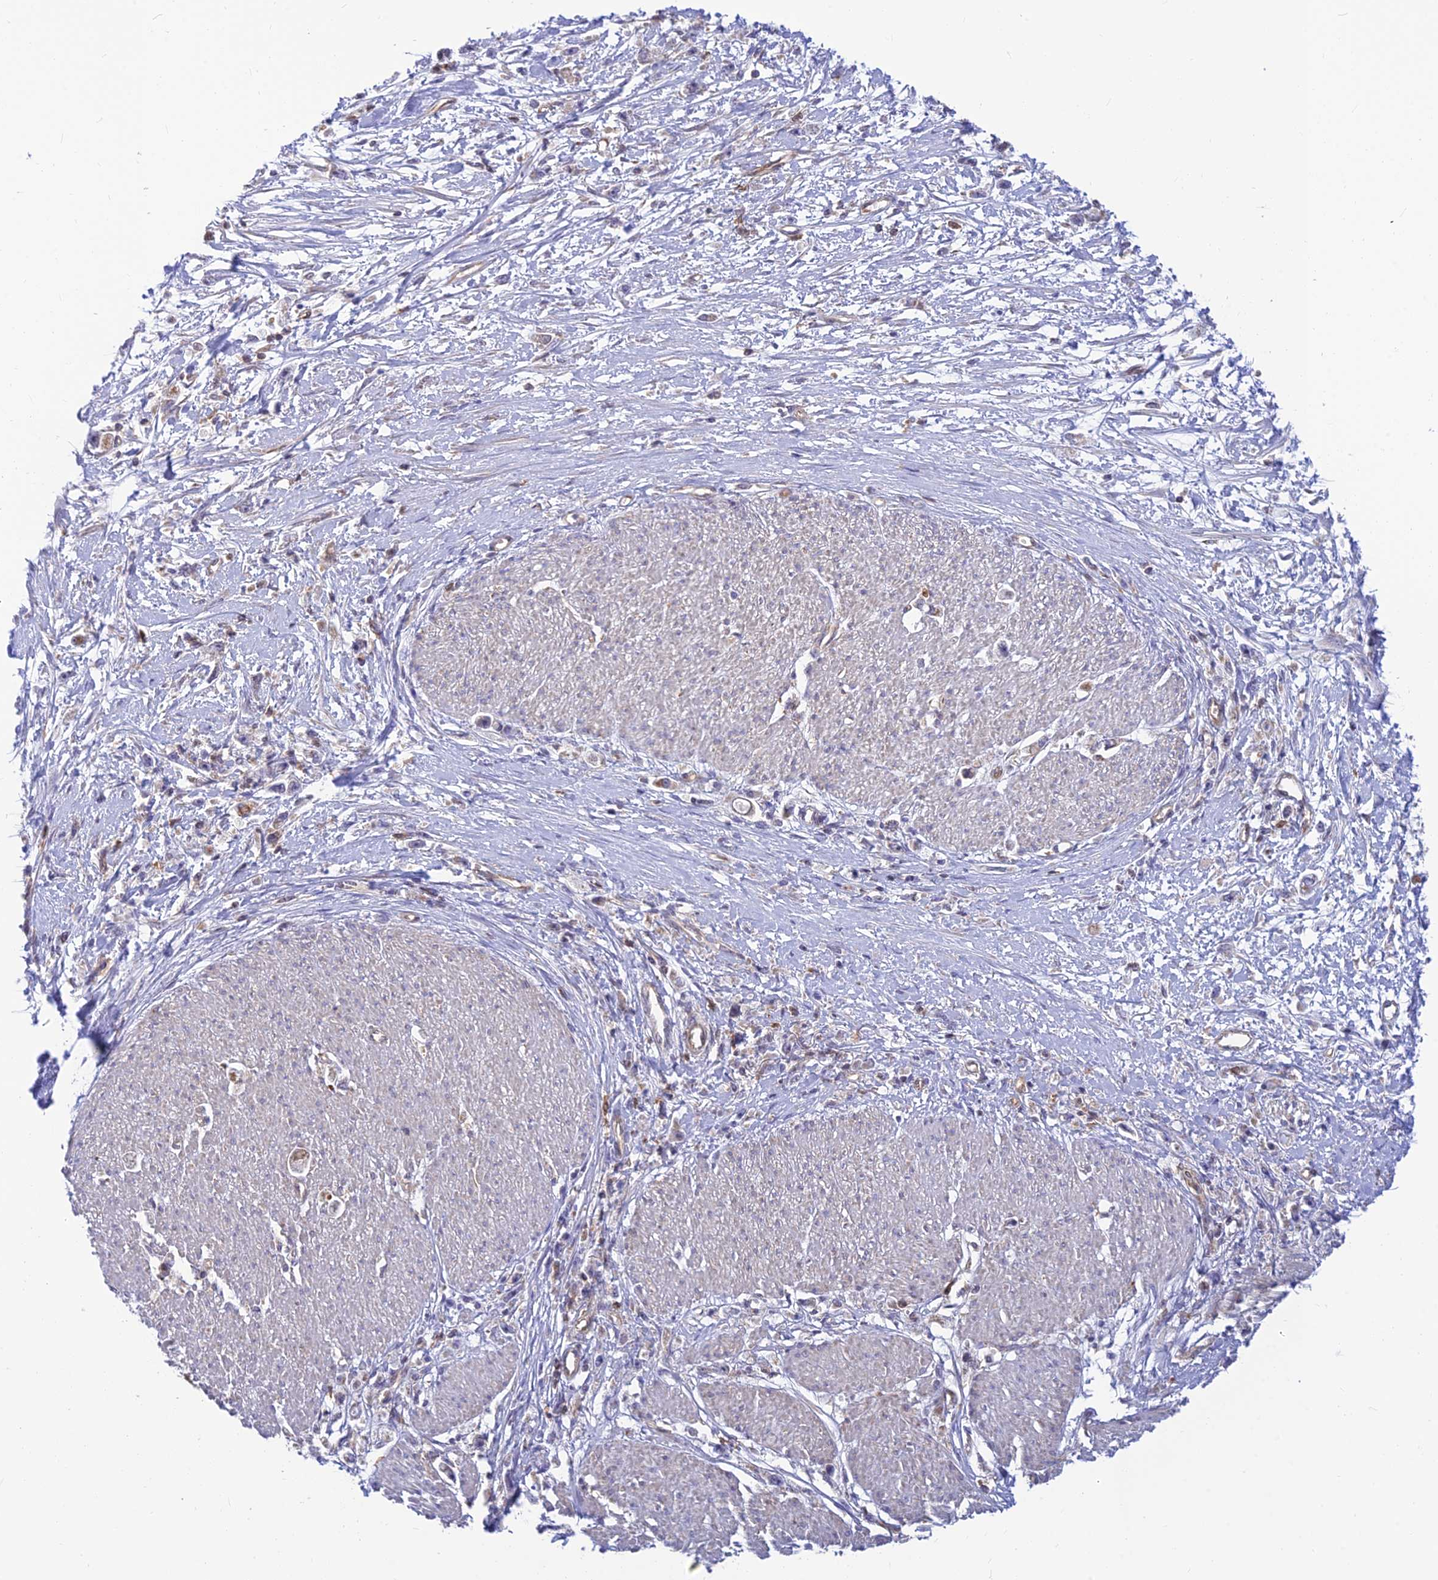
{"staining": {"intensity": "weak", "quantity": "<25%", "location": "cytoplasmic/membranous"}, "tissue": "stomach cancer", "cell_type": "Tumor cells", "image_type": "cancer", "snomed": [{"axis": "morphology", "description": "Adenocarcinoma, NOS"}, {"axis": "topography", "description": "Stomach"}], "caption": "Tumor cells show no significant positivity in stomach cancer (adenocarcinoma).", "gene": "LYSMD2", "patient": {"sex": "female", "age": 59}}